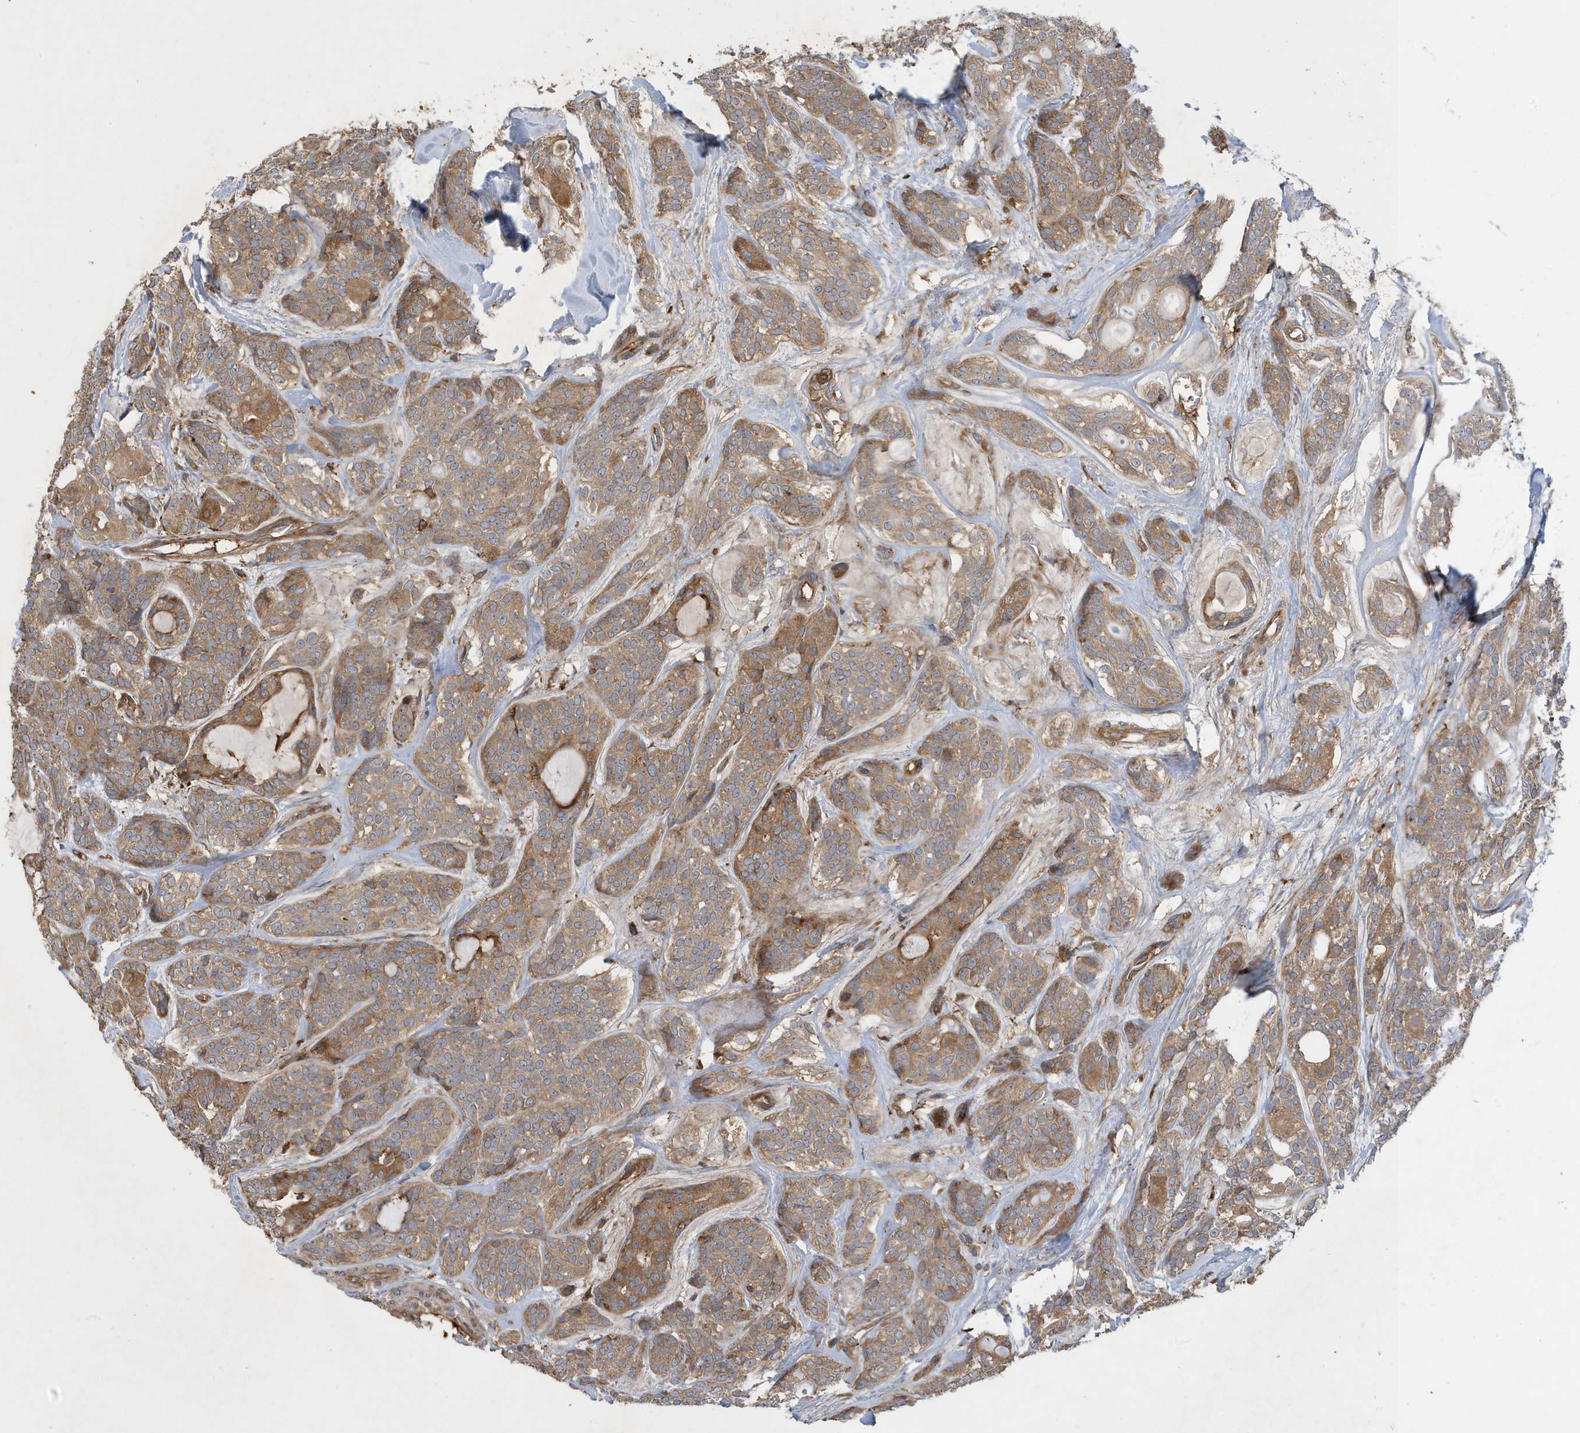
{"staining": {"intensity": "moderate", "quantity": ">75%", "location": "cytoplasmic/membranous"}, "tissue": "head and neck cancer", "cell_type": "Tumor cells", "image_type": "cancer", "snomed": [{"axis": "morphology", "description": "Adenocarcinoma, NOS"}, {"axis": "topography", "description": "Head-Neck"}], "caption": "The image reveals immunohistochemical staining of adenocarcinoma (head and neck). There is moderate cytoplasmic/membranous staining is identified in about >75% of tumor cells.", "gene": "LAPTM4A", "patient": {"sex": "male", "age": 66}}